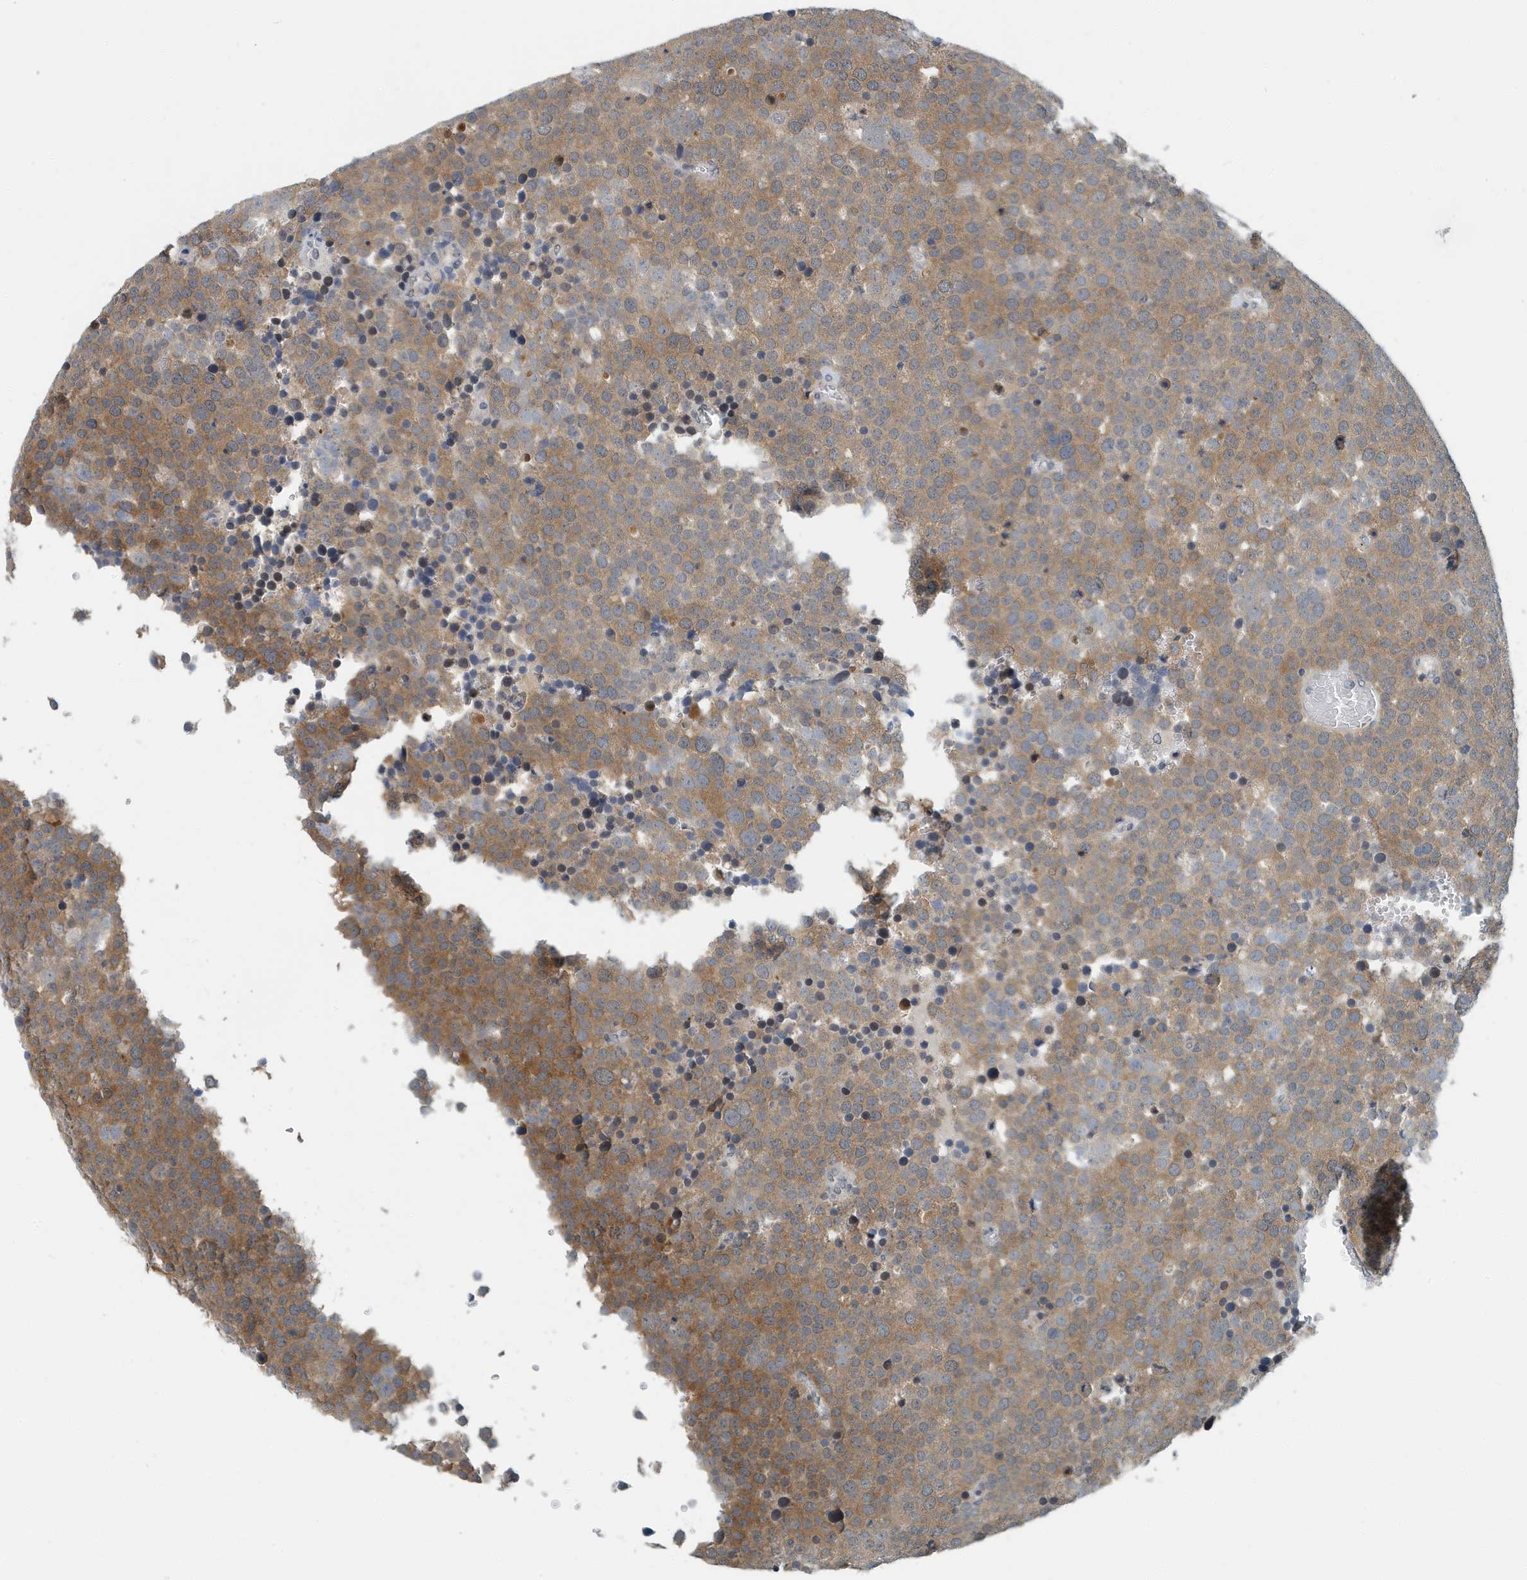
{"staining": {"intensity": "moderate", "quantity": ">75%", "location": "cytoplasmic/membranous"}, "tissue": "testis cancer", "cell_type": "Tumor cells", "image_type": "cancer", "snomed": [{"axis": "morphology", "description": "Seminoma, NOS"}, {"axis": "topography", "description": "Testis"}], "caption": "The micrograph demonstrates immunohistochemical staining of testis cancer. There is moderate cytoplasmic/membranous expression is present in approximately >75% of tumor cells. (brown staining indicates protein expression, while blue staining denotes nuclei).", "gene": "KIF15", "patient": {"sex": "male", "age": 71}}